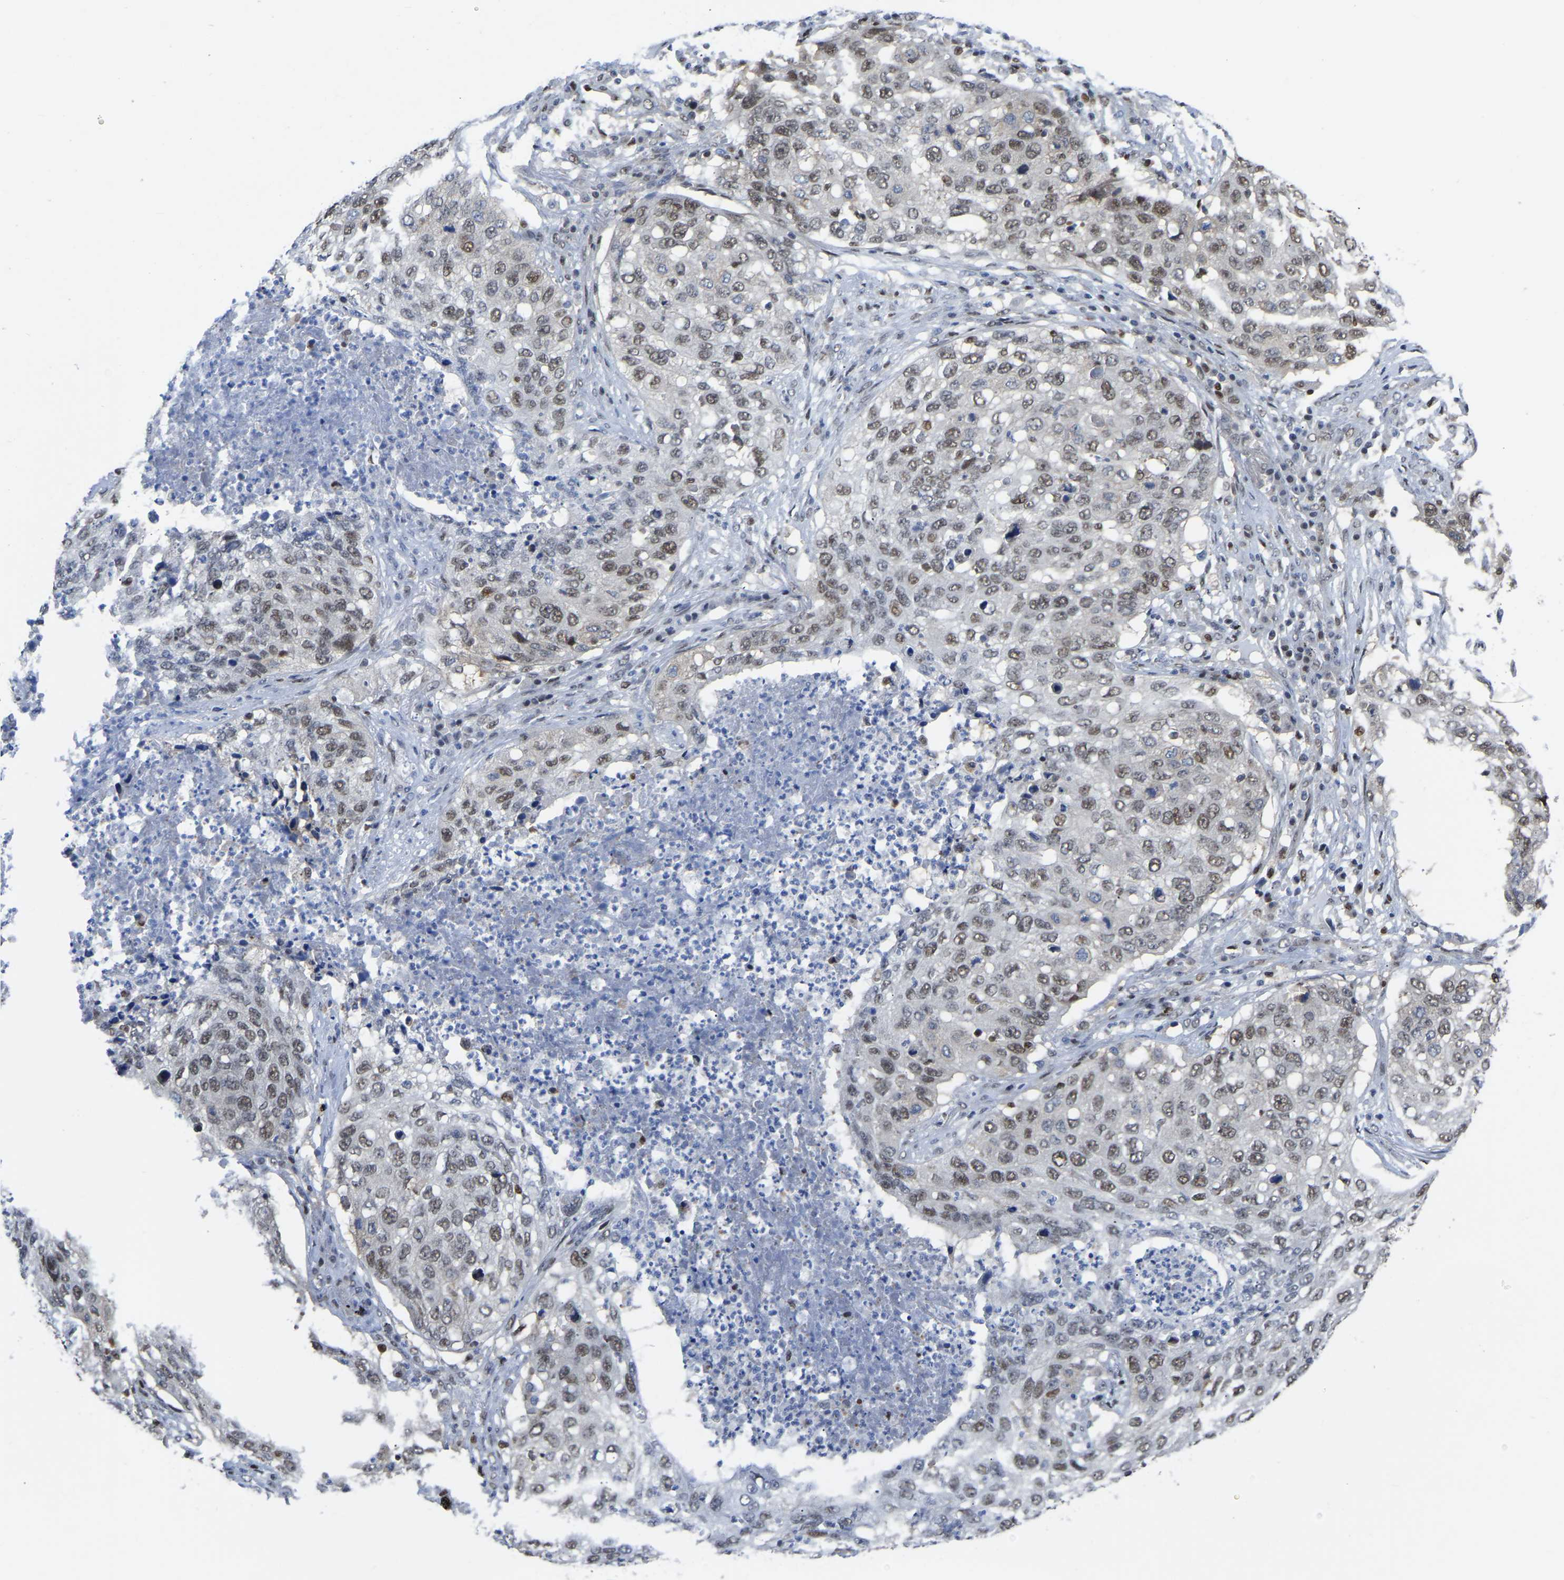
{"staining": {"intensity": "weak", "quantity": ">75%", "location": "nuclear"}, "tissue": "lung cancer", "cell_type": "Tumor cells", "image_type": "cancer", "snomed": [{"axis": "morphology", "description": "Squamous cell carcinoma, NOS"}, {"axis": "topography", "description": "Lung"}], "caption": "An immunohistochemistry photomicrograph of neoplastic tissue is shown. Protein staining in brown labels weak nuclear positivity in lung cancer within tumor cells.", "gene": "KLRG2", "patient": {"sex": "female", "age": 63}}